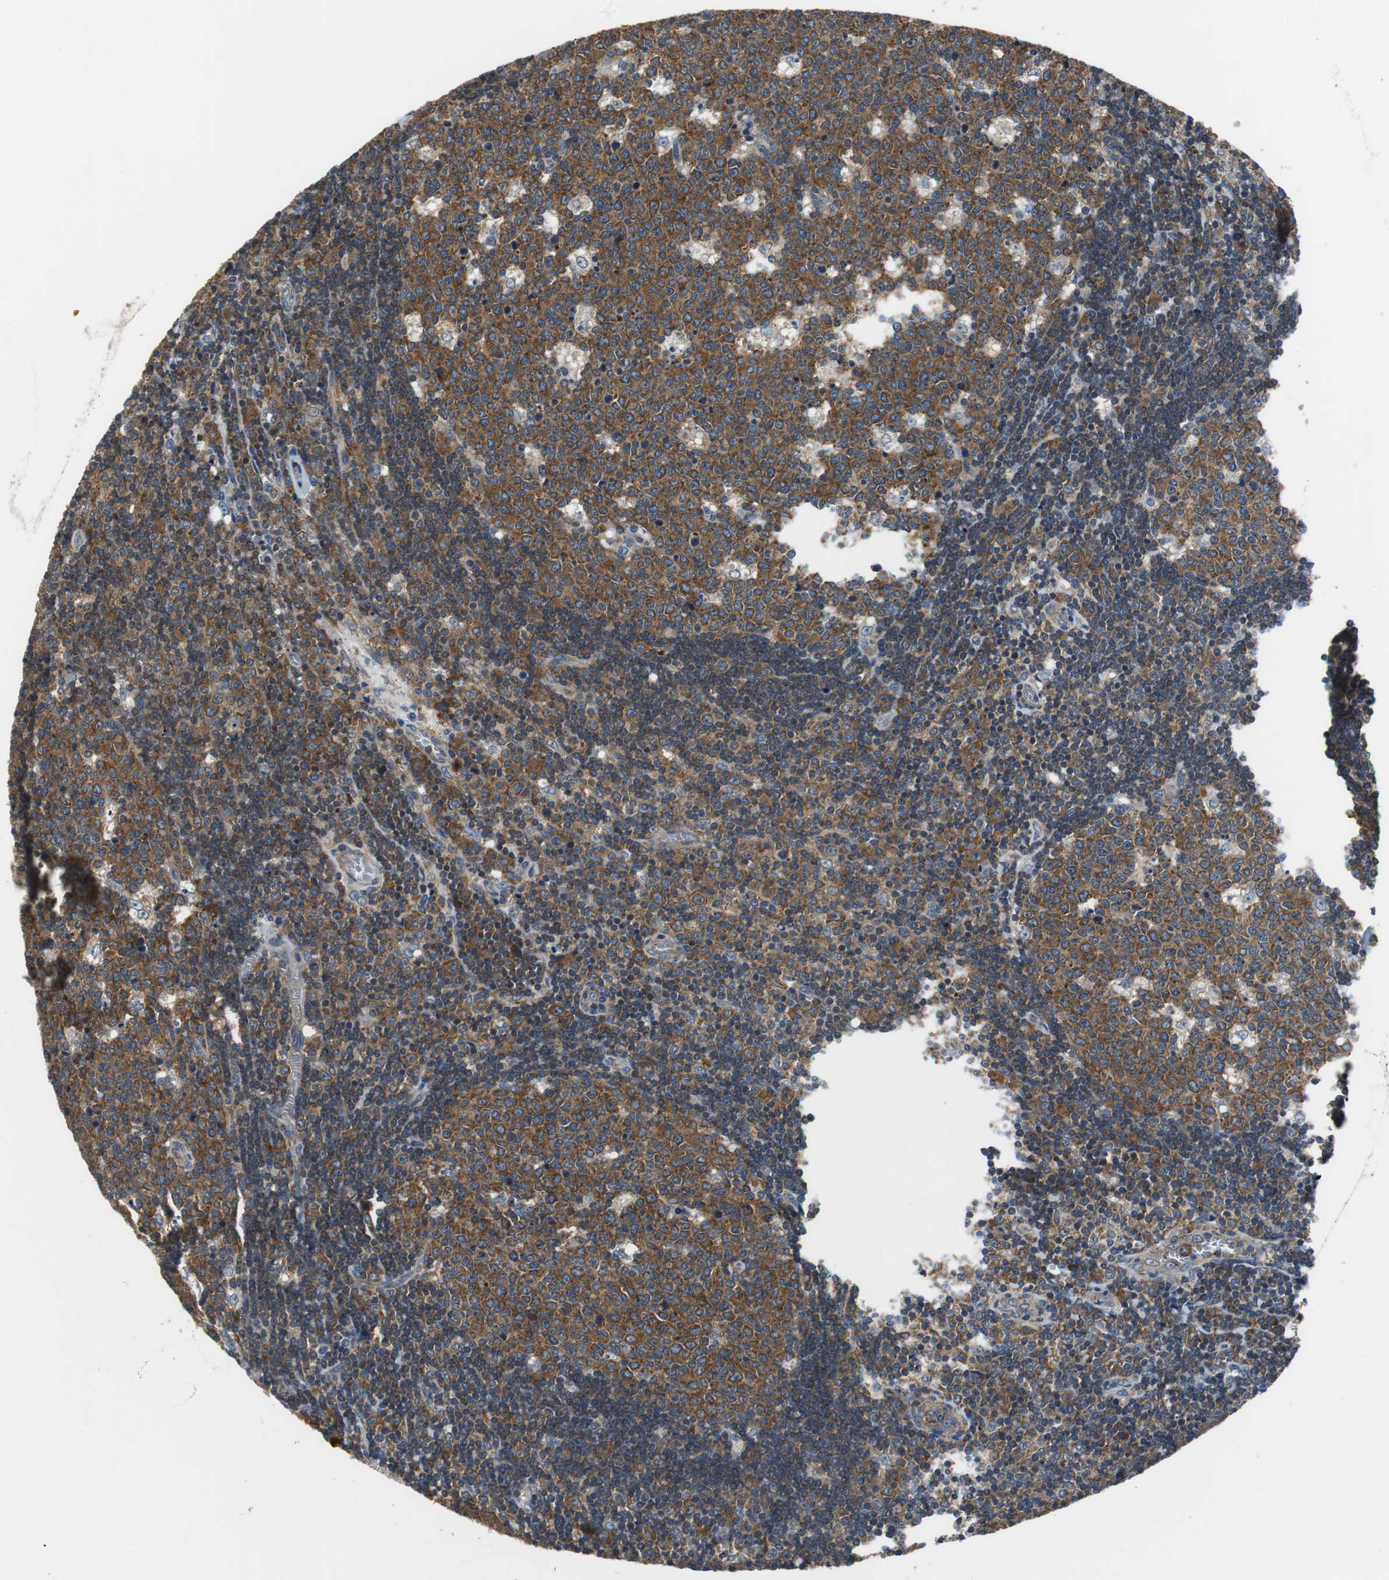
{"staining": {"intensity": "strong", "quantity": ">75%", "location": "cytoplasmic/membranous"}, "tissue": "lymph node", "cell_type": "Germinal center cells", "image_type": "normal", "snomed": [{"axis": "morphology", "description": "Normal tissue, NOS"}, {"axis": "topography", "description": "Lymph node"}, {"axis": "topography", "description": "Salivary gland"}], "caption": "Immunohistochemistry (IHC) micrograph of normal human lymph node stained for a protein (brown), which demonstrates high levels of strong cytoplasmic/membranous positivity in approximately >75% of germinal center cells.", "gene": "CNOT3", "patient": {"sex": "male", "age": 8}}